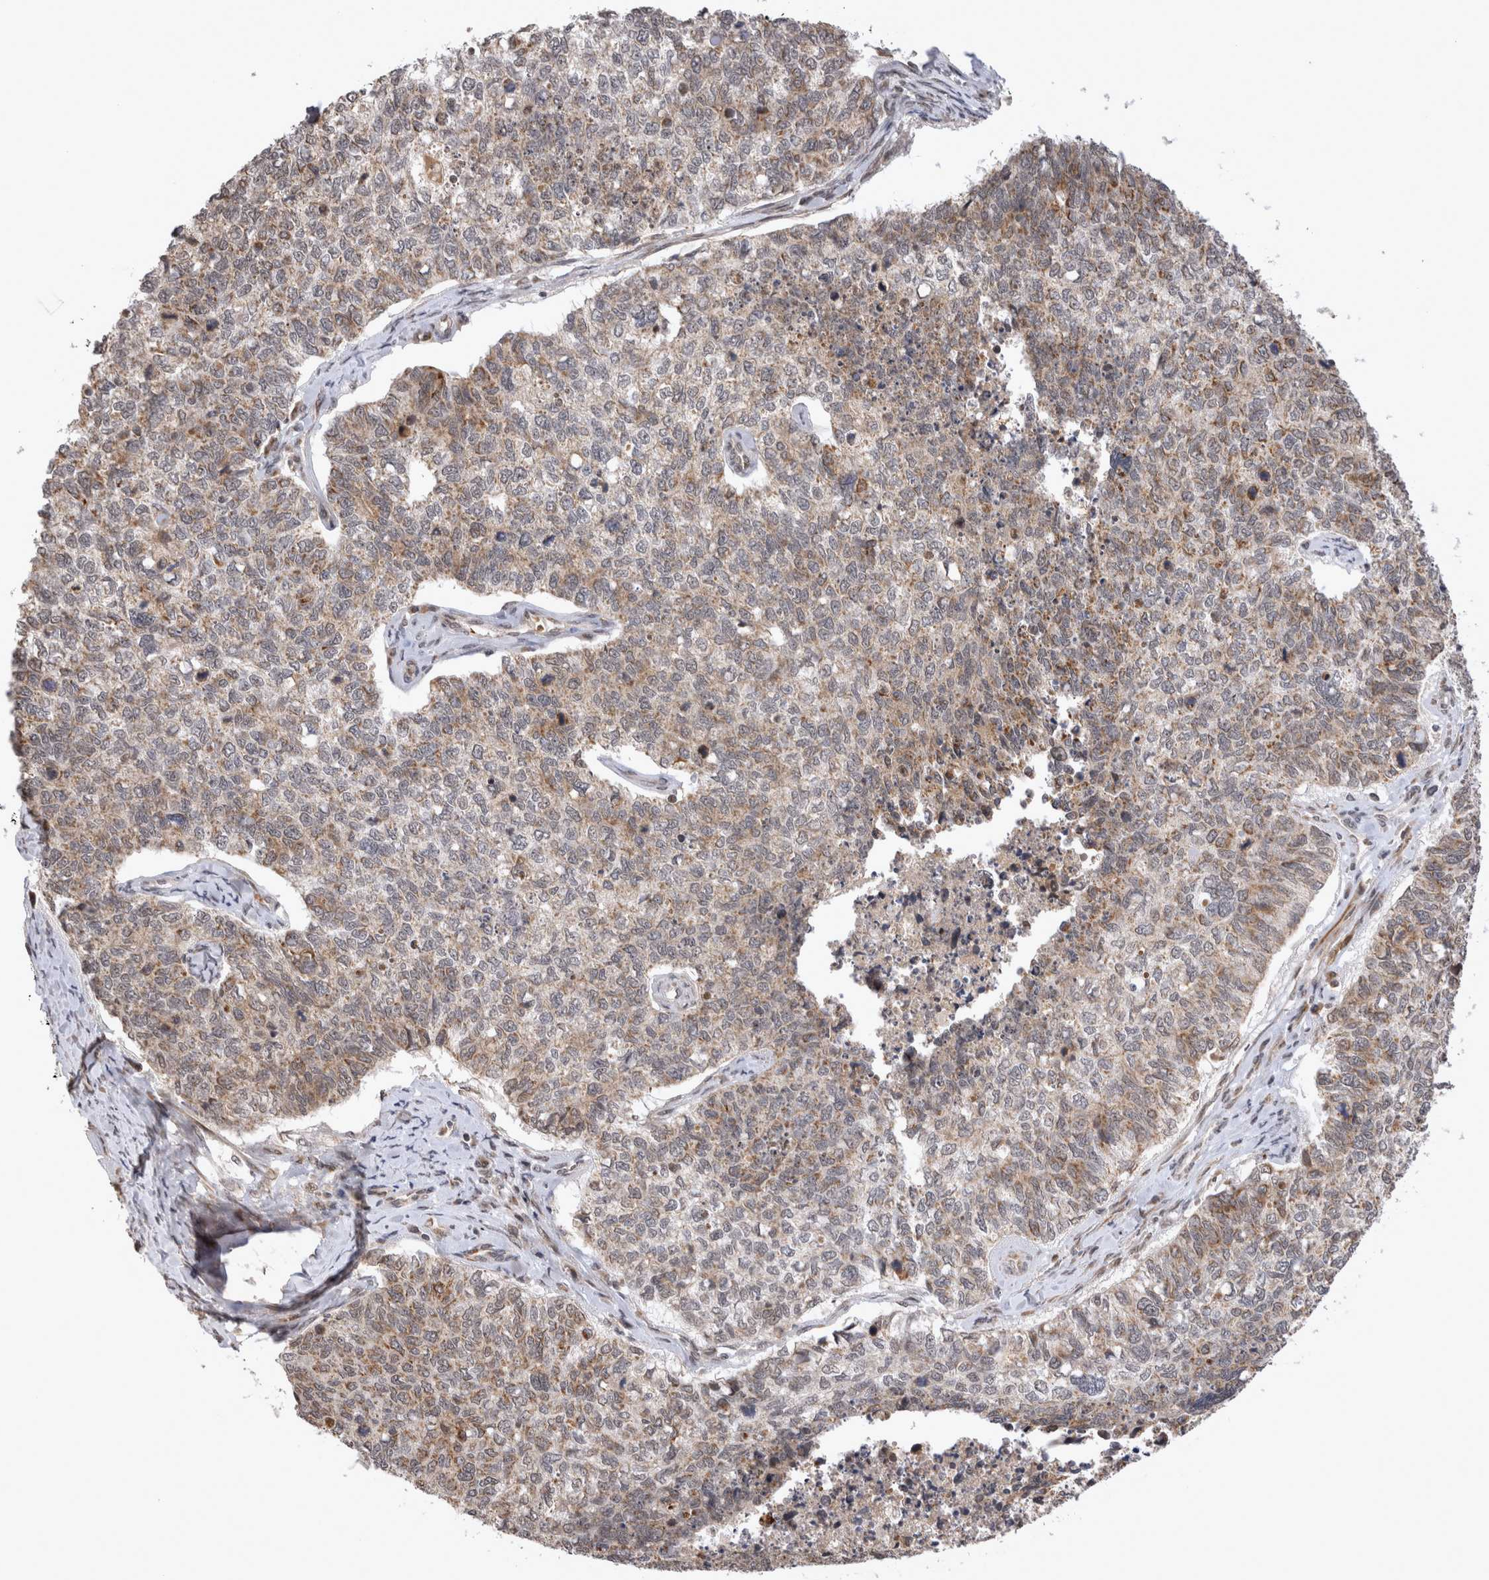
{"staining": {"intensity": "moderate", "quantity": ">75%", "location": "cytoplasmic/membranous"}, "tissue": "cervical cancer", "cell_type": "Tumor cells", "image_type": "cancer", "snomed": [{"axis": "morphology", "description": "Squamous cell carcinoma, NOS"}, {"axis": "topography", "description": "Cervix"}], "caption": "Cervical squamous cell carcinoma stained with a brown dye shows moderate cytoplasmic/membranous positive expression in about >75% of tumor cells.", "gene": "TMEM65", "patient": {"sex": "female", "age": 63}}